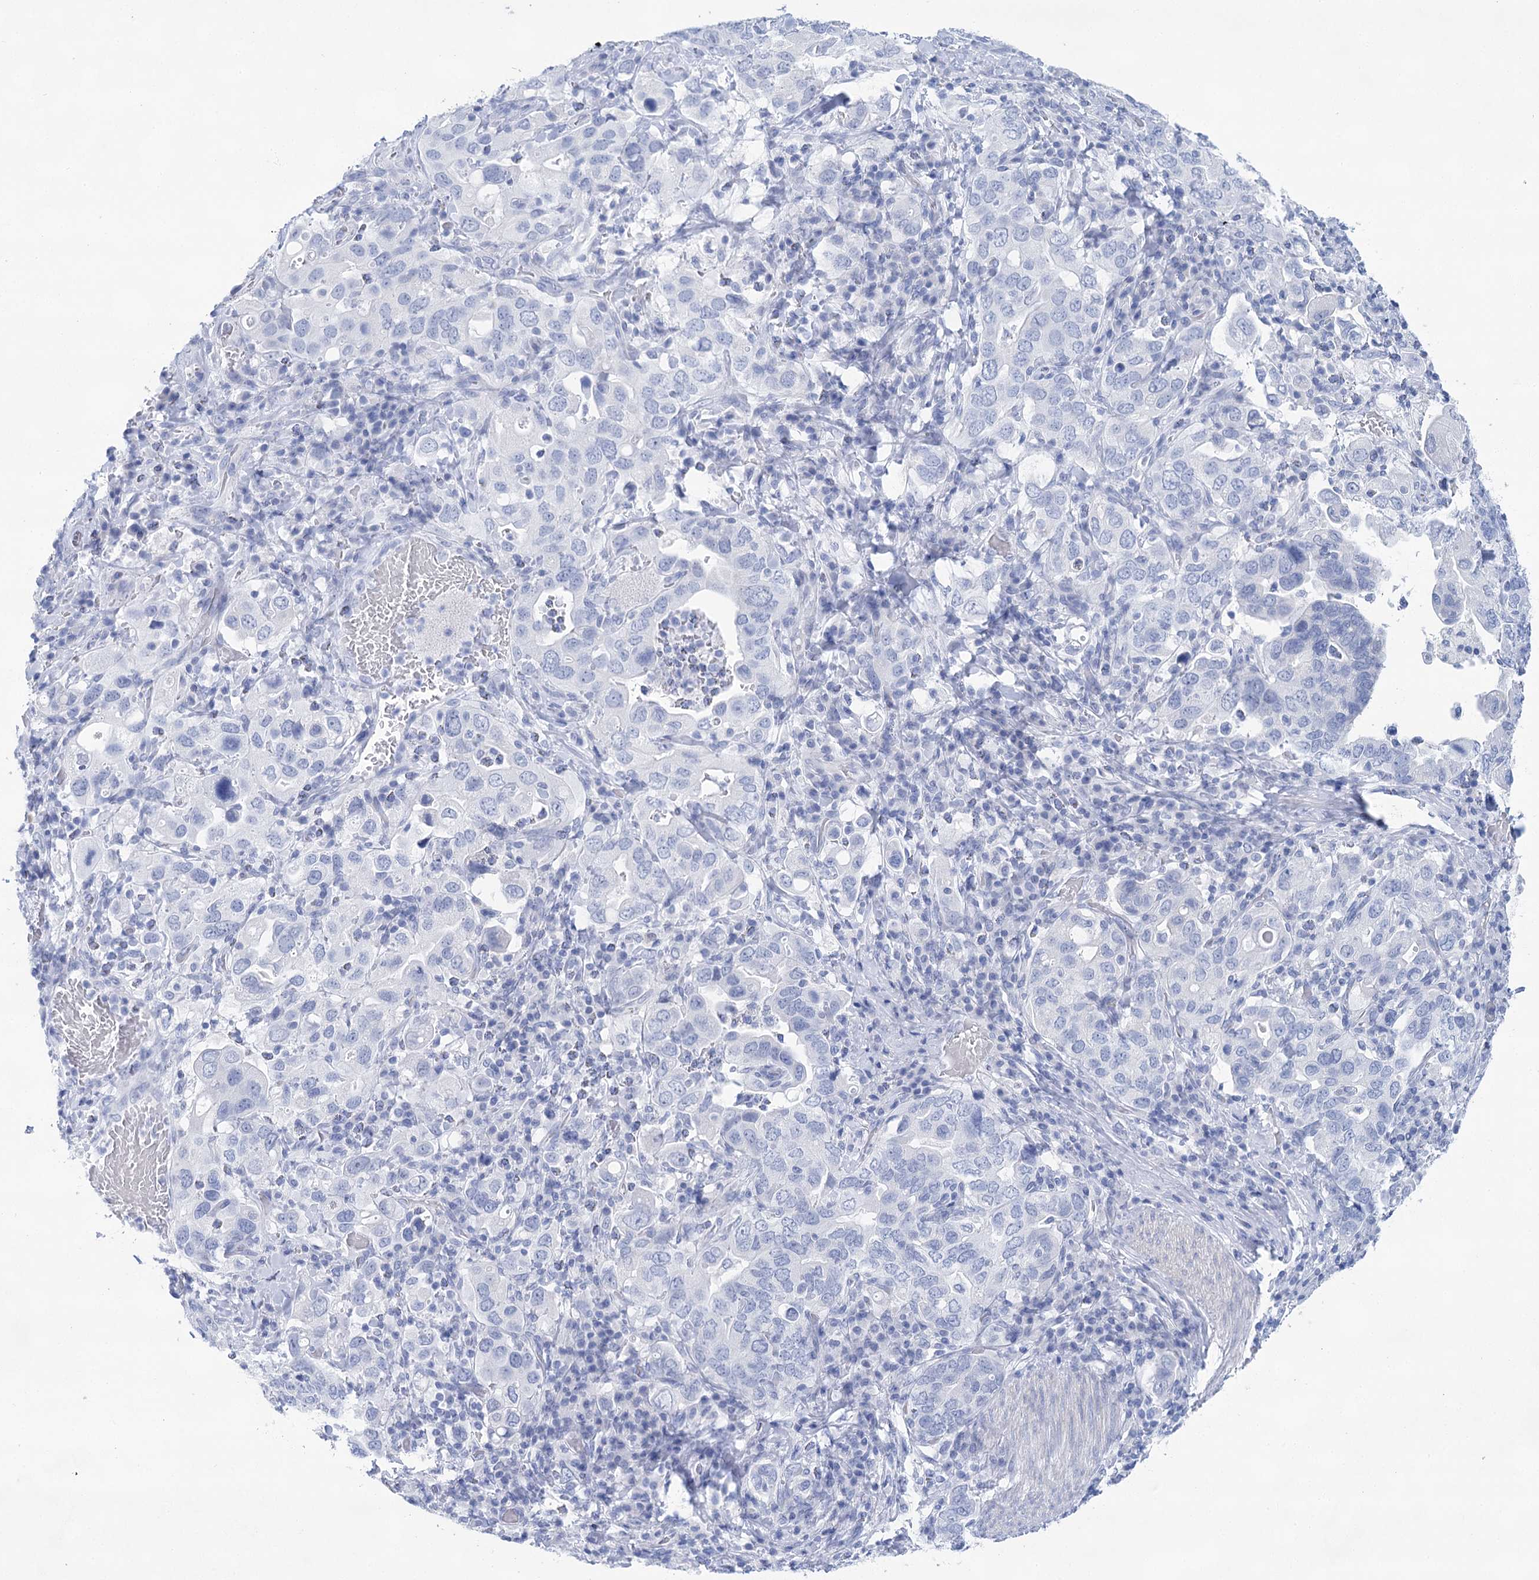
{"staining": {"intensity": "negative", "quantity": "none", "location": "none"}, "tissue": "stomach cancer", "cell_type": "Tumor cells", "image_type": "cancer", "snomed": [{"axis": "morphology", "description": "Adenocarcinoma, NOS"}, {"axis": "topography", "description": "Stomach, upper"}], "caption": "Tumor cells are negative for brown protein staining in stomach cancer (adenocarcinoma).", "gene": "LALBA", "patient": {"sex": "male", "age": 62}}